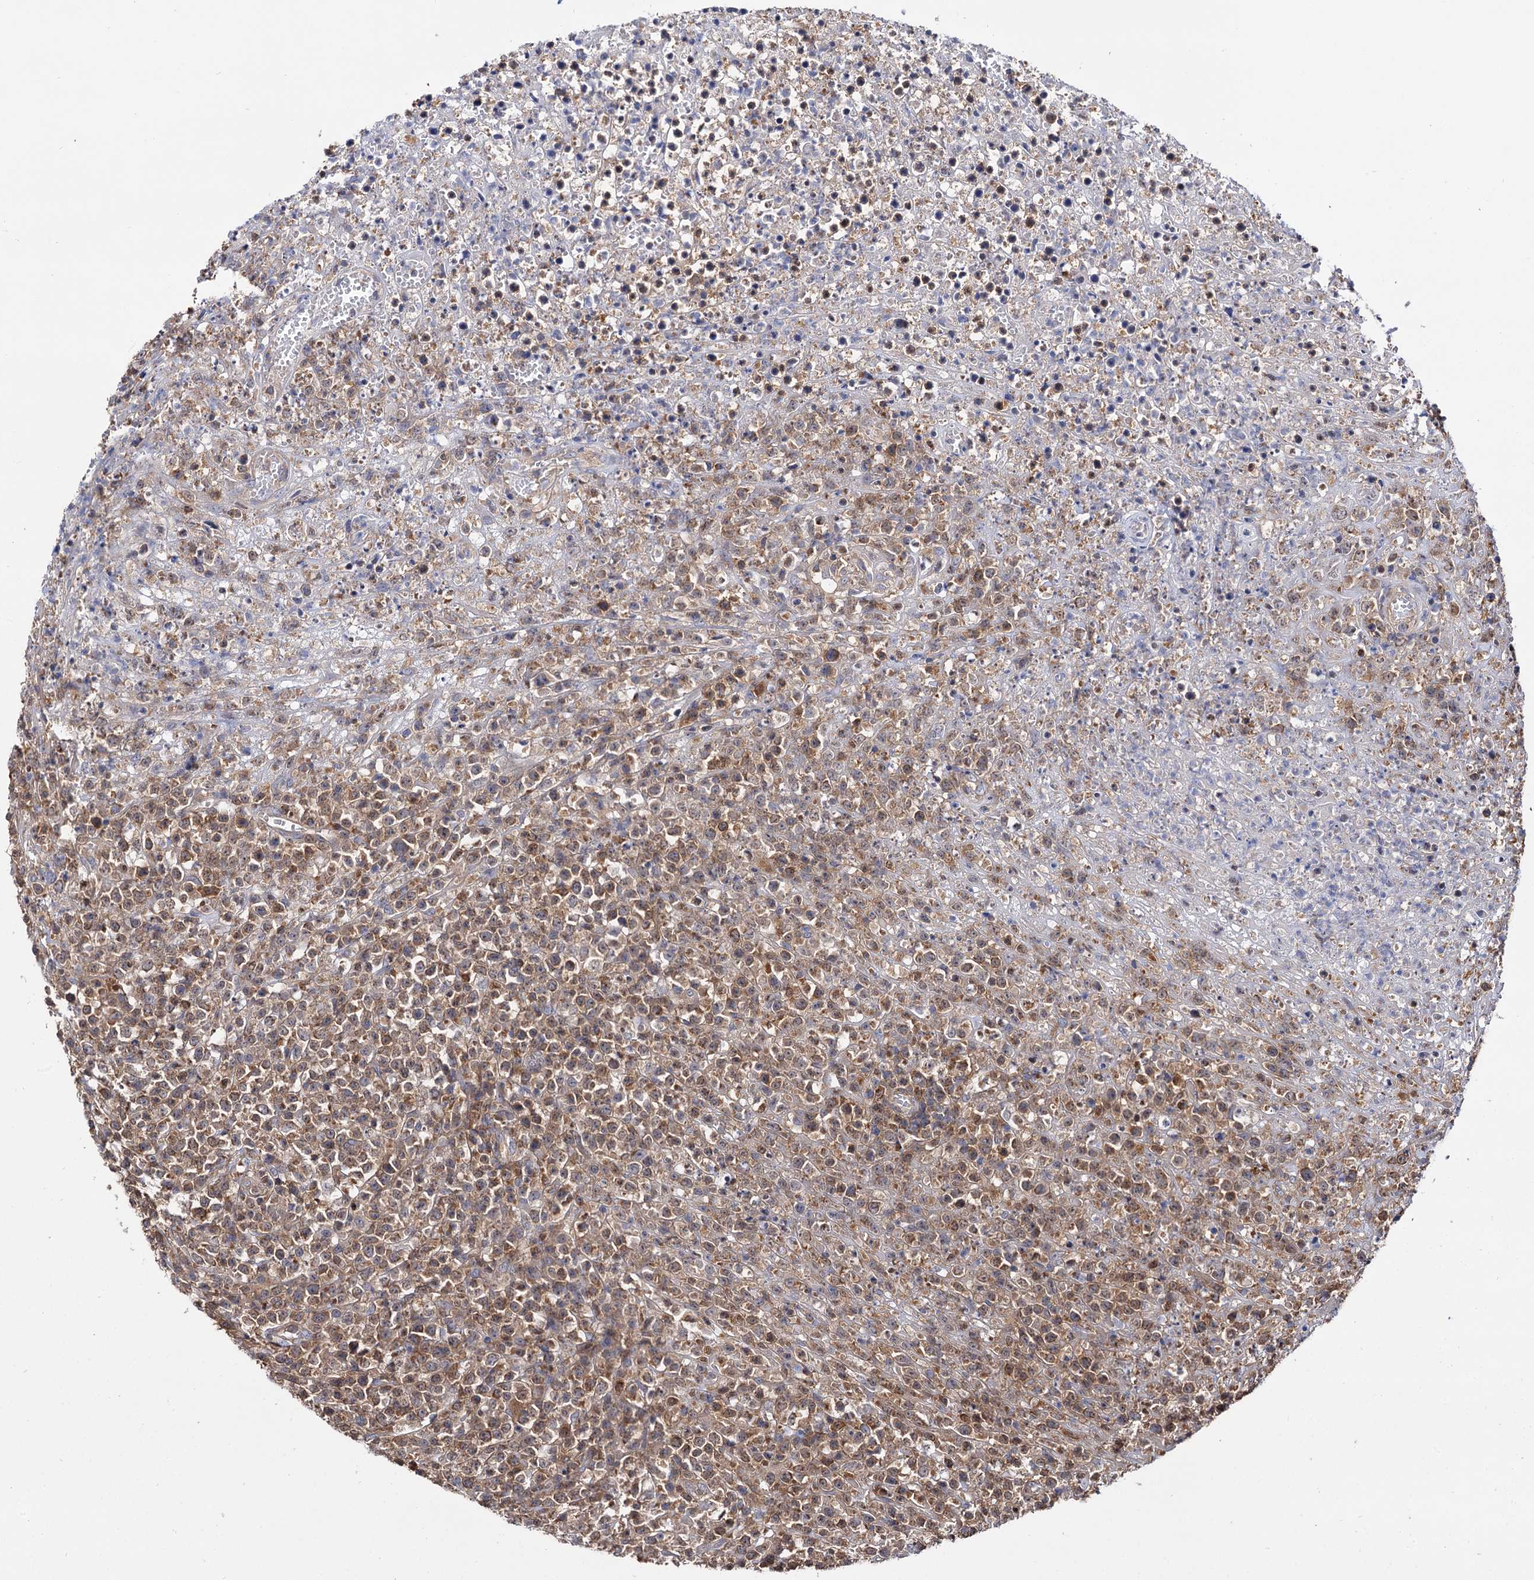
{"staining": {"intensity": "moderate", "quantity": ">75%", "location": "cytoplasmic/membranous"}, "tissue": "lymphoma", "cell_type": "Tumor cells", "image_type": "cancer", "snomed": [{"axis": "morphology", "description": "Malignant lymphoma, non-Hodgkin's type, High grade"}, {"axis": "topography", "description": "Colon"}], "caption": "Immunohistochemistry (DAB) staining of human lymphoma demonstrates moderate cytoplasmic/membranous protein staining in about >75% of tumor cells. (DAB (3,3'-diaminobenzidine) IHC, brown staining for protein, blue staining for nuclei).", "gene": "IDI1", "patient": {"sex": "female", "age": 53}}